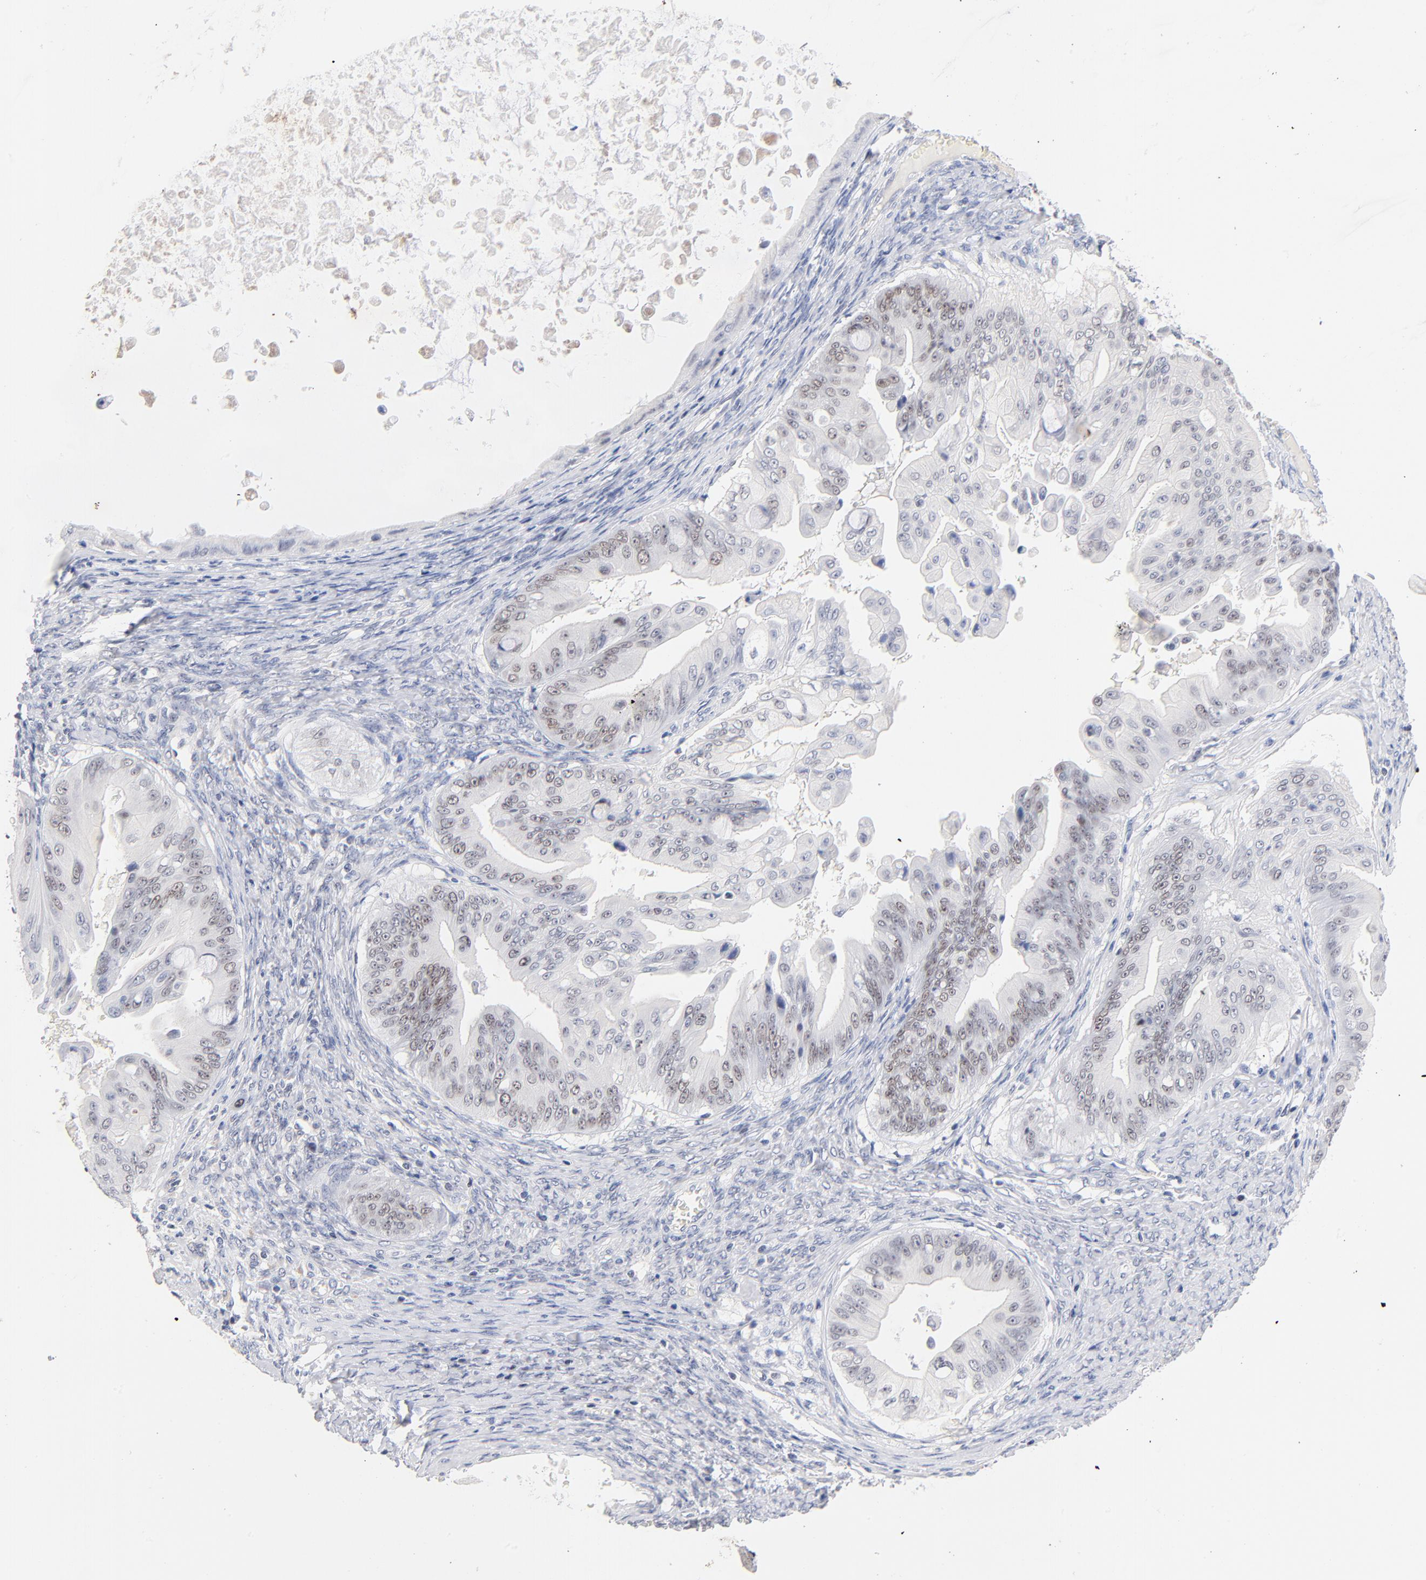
{"staining": {"intensity": "weak", "quantity": "25%-75%", "location": "nuclear"}, "tissue": "ovarian cancer", "cell_type": "Tumor cells", "image_type": "cancer", "snomed": [{"axis": "morphology", "description": "Cystadenocarcinoma, mucinous, NOS"}, {"axis": "topography", "description": "Ovary"}], "caption": "A brown stain highlights weak nuclear positivity of a protein in mucinous cystadenocarcinoma (ovarian) tumor cells.", "gene": "ORC2", "patient": {"sex": "female", "age": 37}}